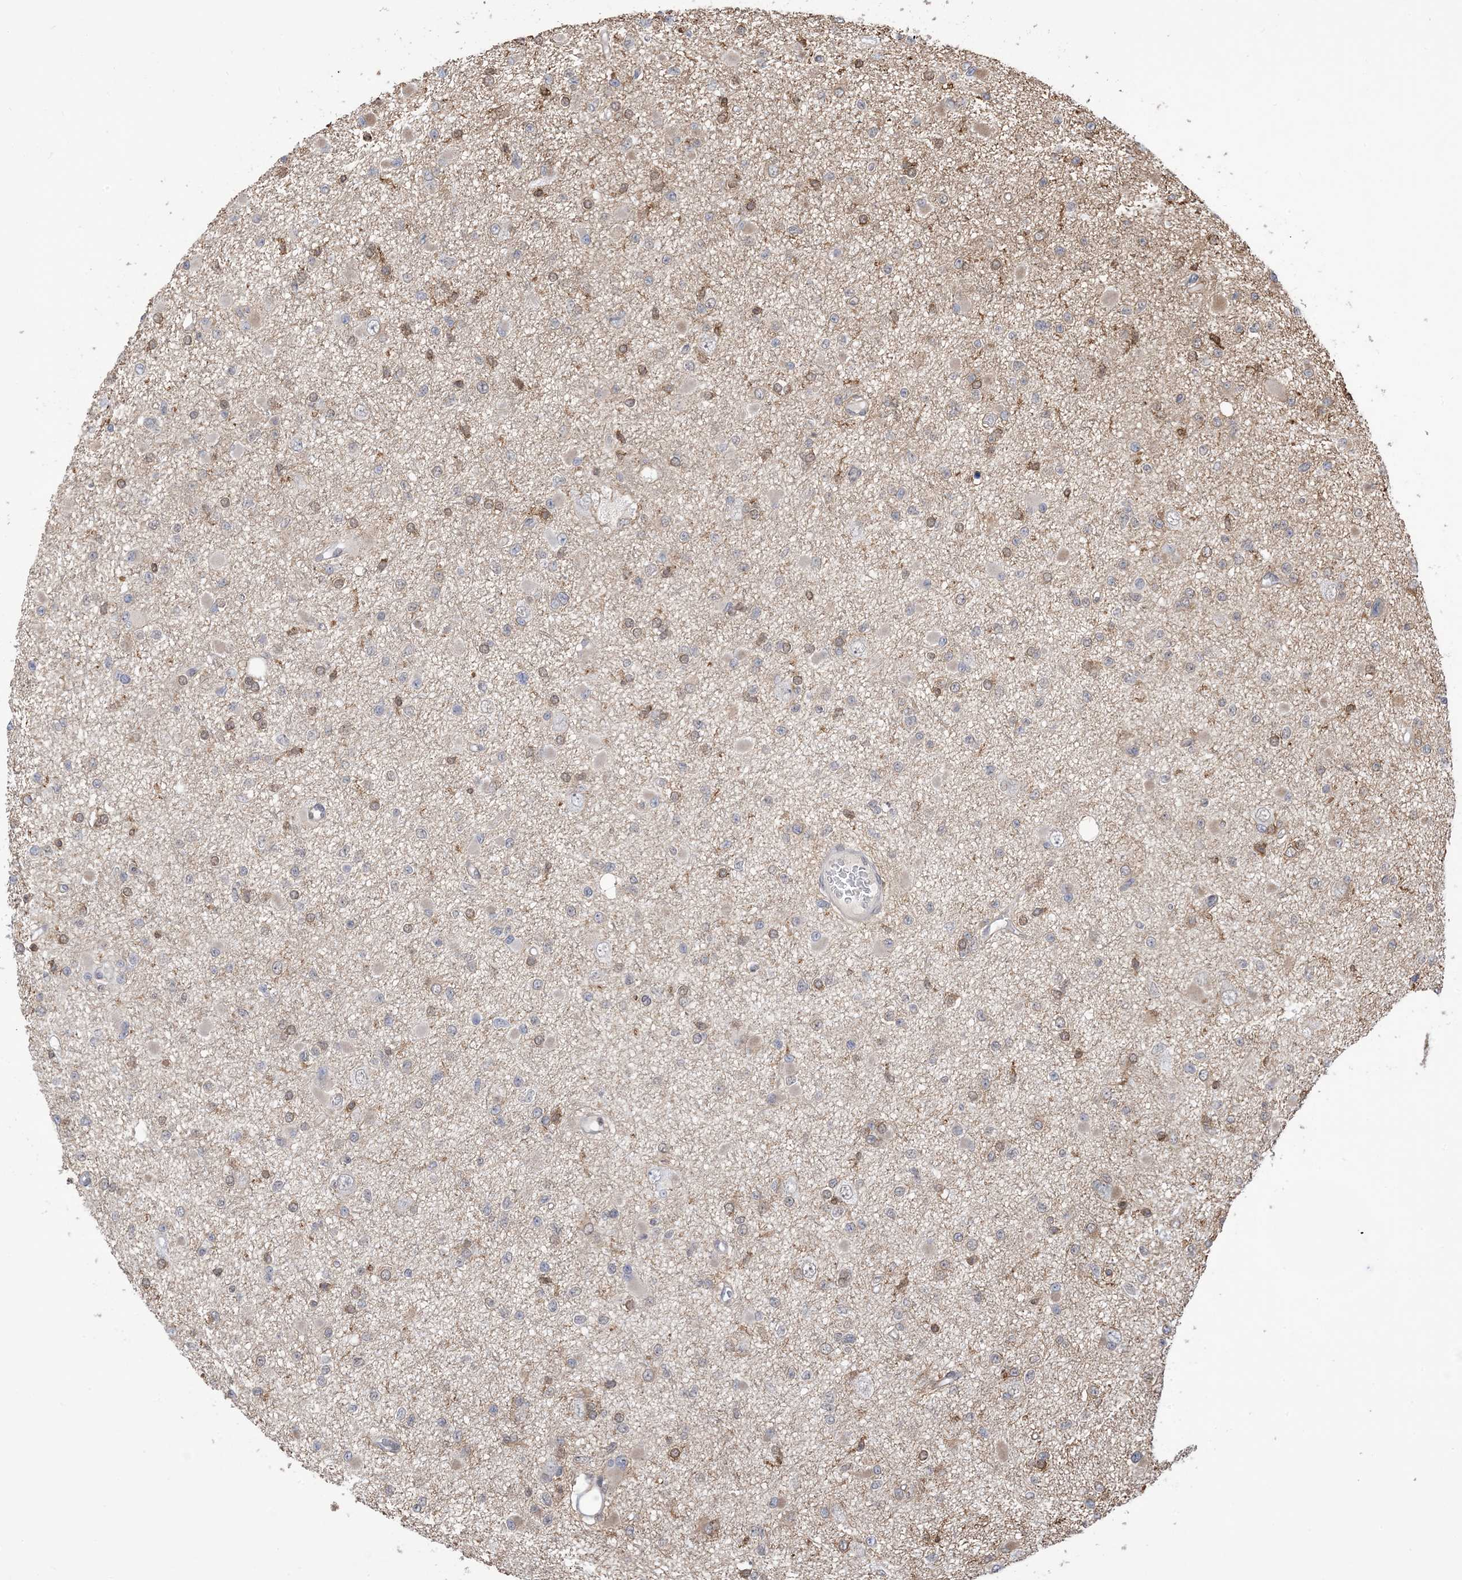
{"staining": {"intensity": "weak", "quantity": "25%-75%", "location": "nuclear"}, "tissue": "glioma", "cell_type": "Tumor cells", "image_type": "cancer", "snomed": [{"axis": "morphology", "description": "Glioma, malignant, Low grade"}, {"axis": "topography", "description": "Brain"}], "caption": "Glioma tissue reveals weak nuclear staining in about 25%-75% of tumor cells, visualized by immunohistochemistry. (Stains: DAB in brown, nuclei in blue, Microscopy: brightfield microscopy at high magnification).", "gene": "ZNF8", "patient": {"sex": "female", "age": 22}}